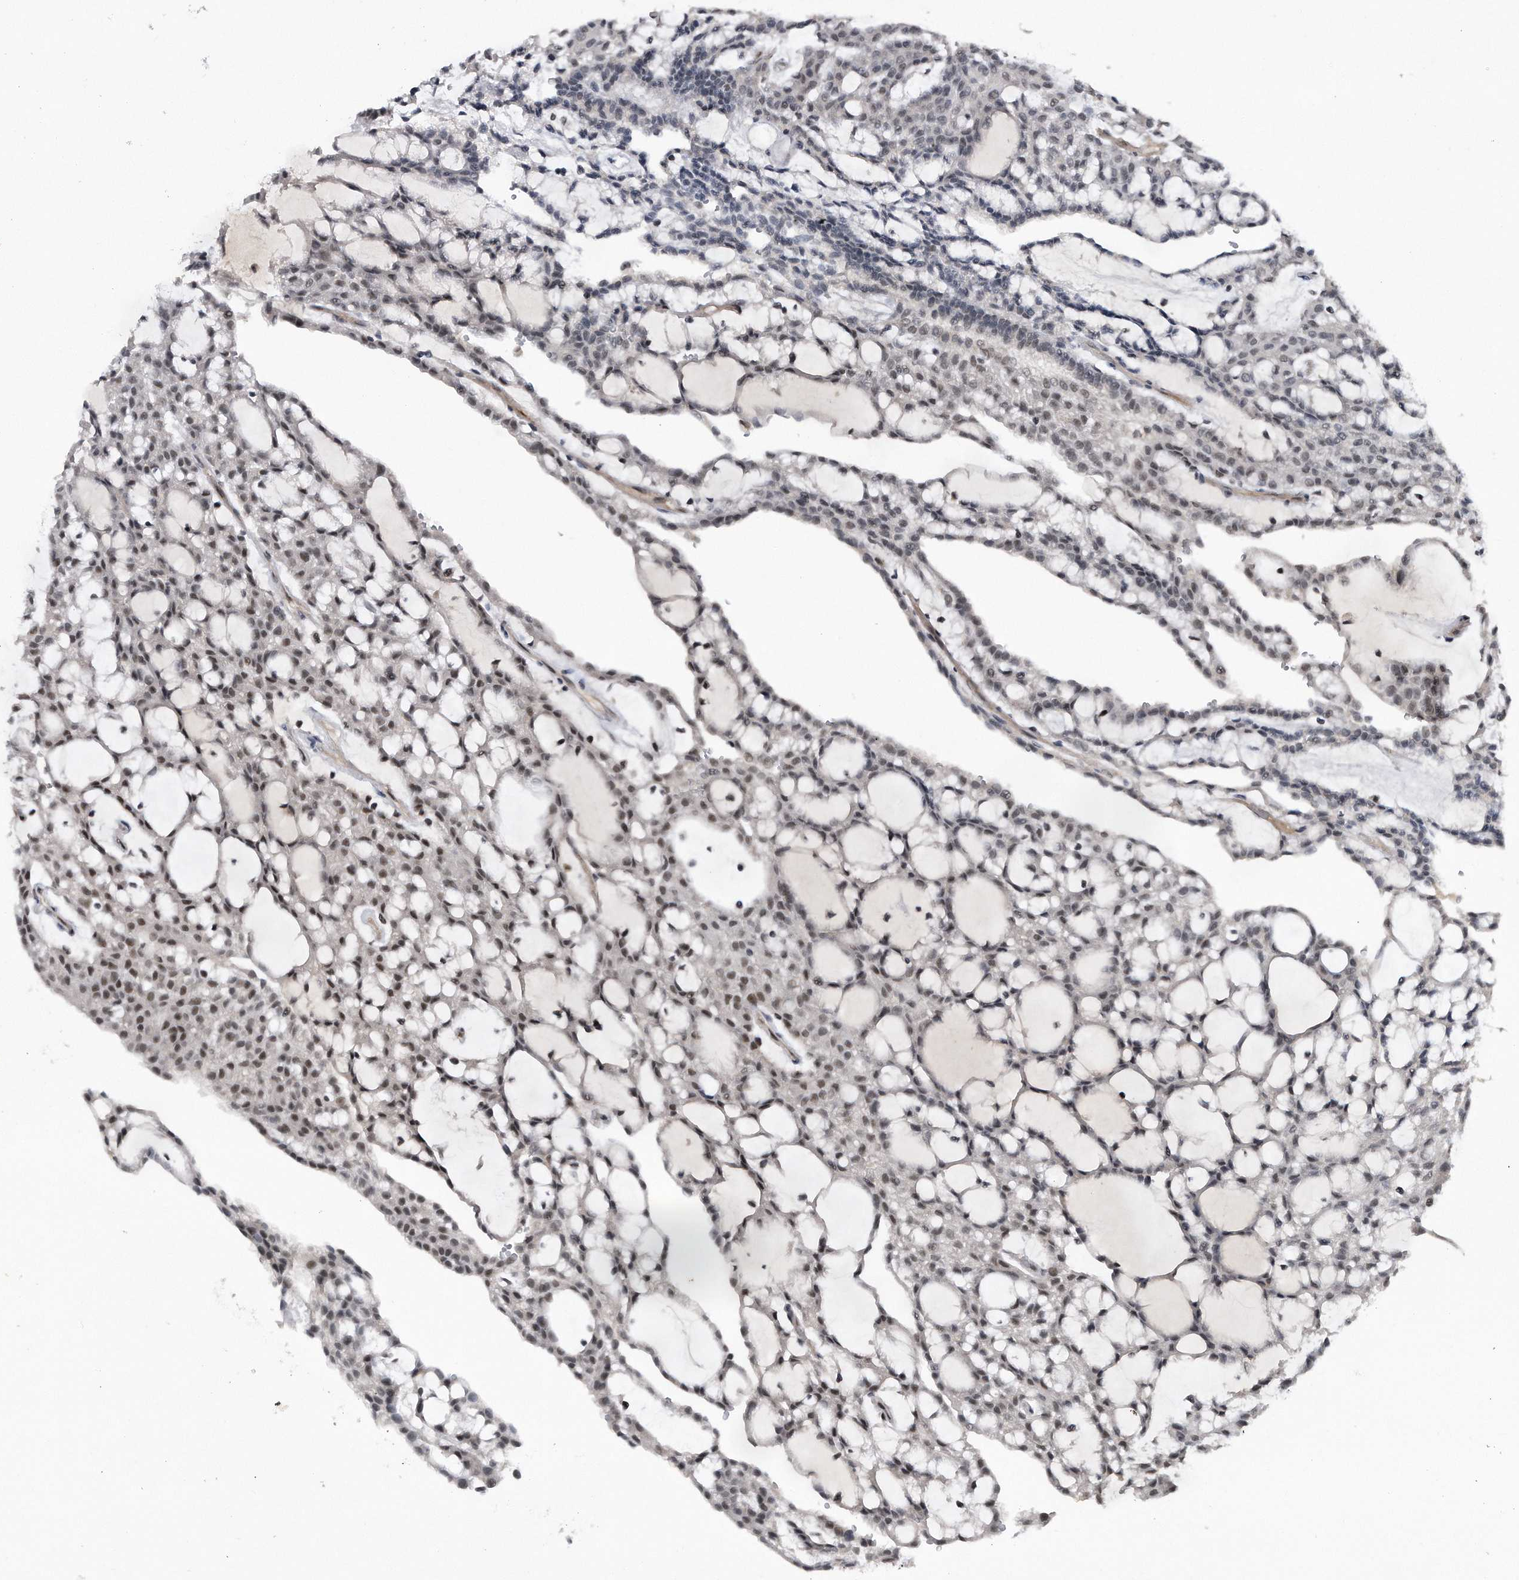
{"staining": {"intensity": "moderate", "quantity": "25%-75%", "location": "nuclear"}, "tissue": "renal cancer", "cell_type": "Tumor cells", "image_type": "cancer", "snomed": [{"axis": "morphology", "description": "Adenocarcinoma, NOS"}, {"axis": "topography", "description": "Kidney"}], "caption": "Immunohistochemistry (IHC) photomicrograph of neoplastic tissue: human adenocarcinoma (renal) stained using immunohistochemistry exhibits medium levels of moderate protein expression localized specifically in the nuclear of tumor cells, appearing as a nuclear brown color.", "gene": "VIRMA", "patient": {"sex": "male", "age": 63}}